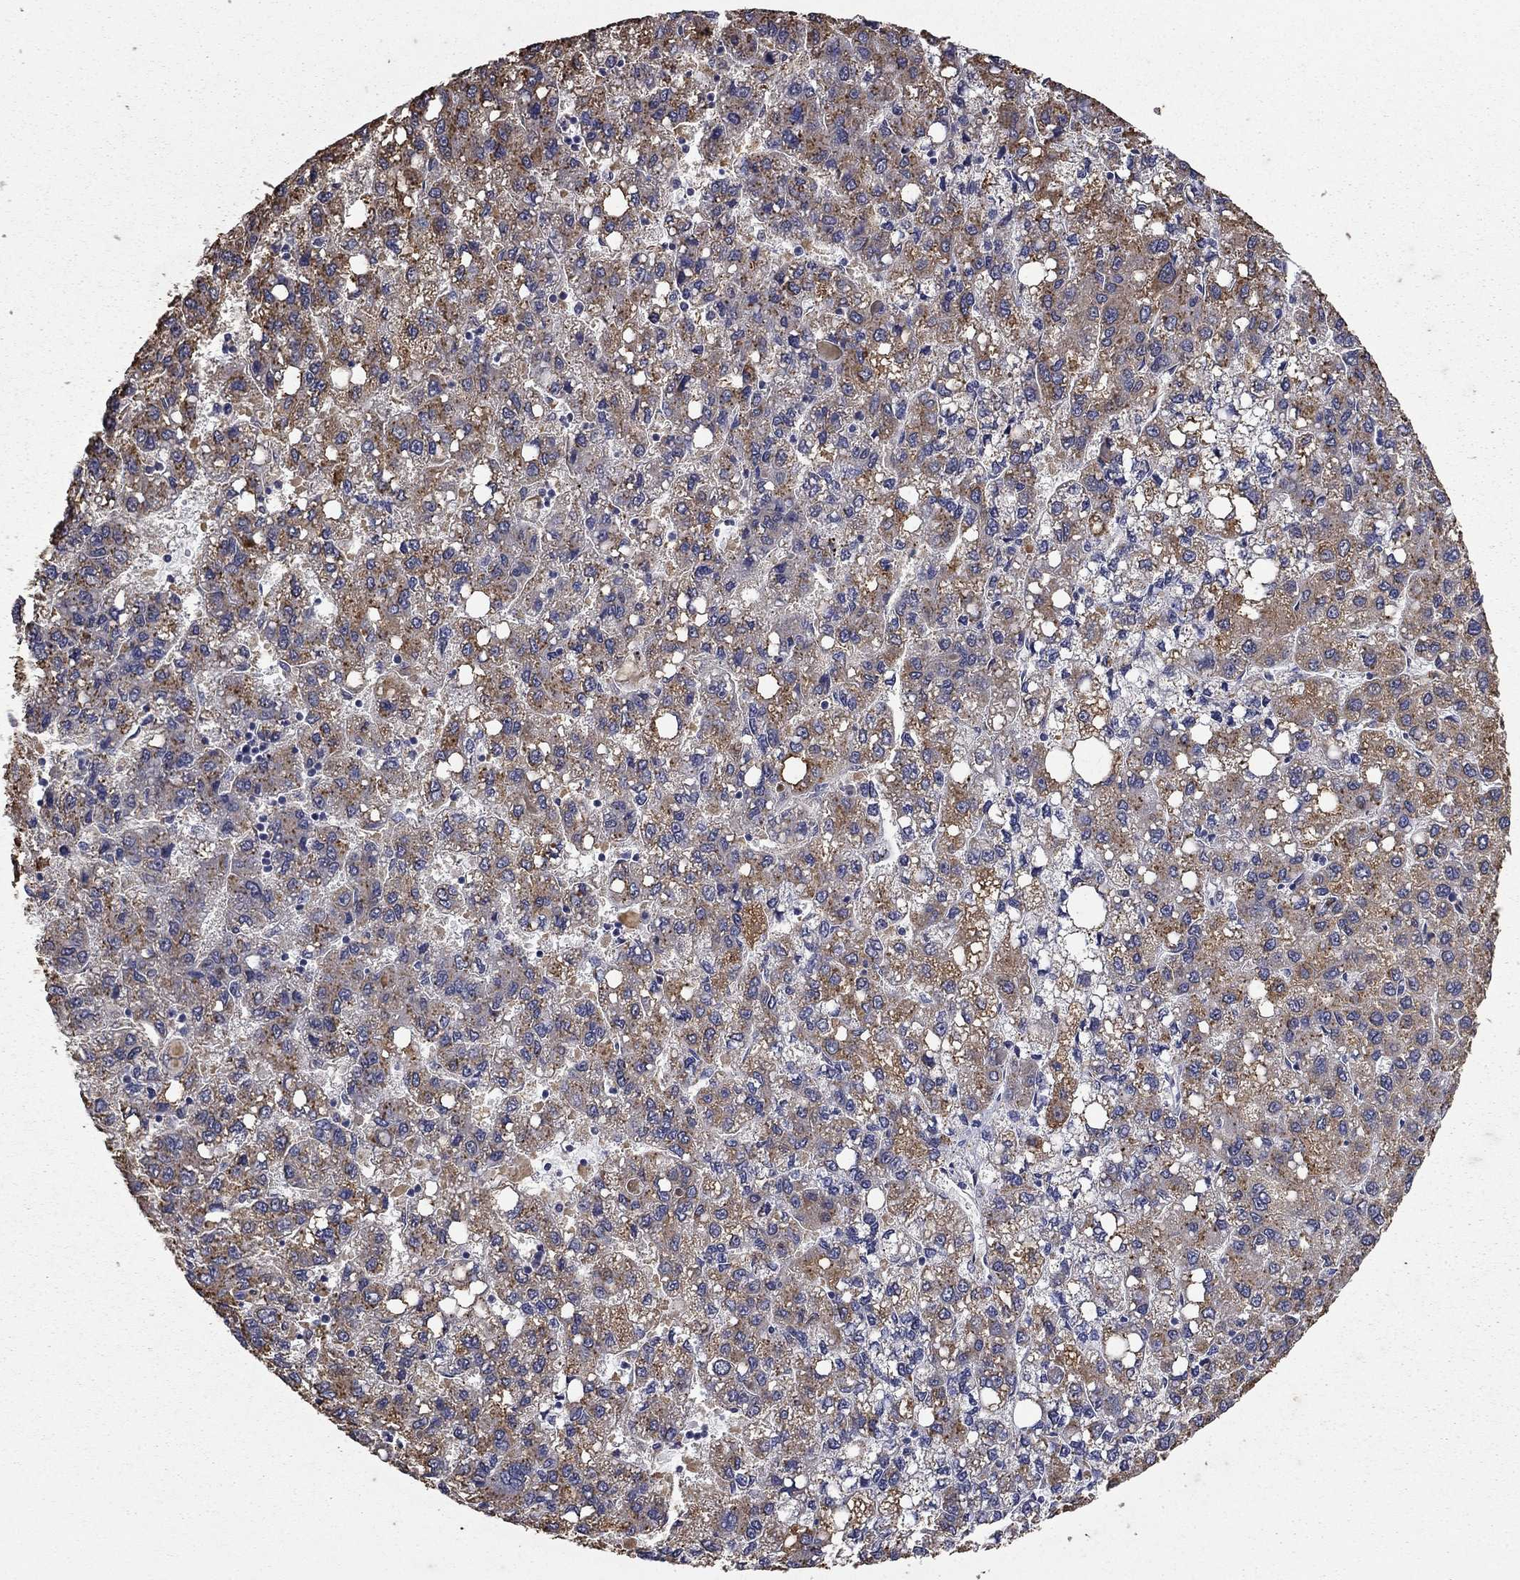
{"staining": {"intensity": "weak", "quantity": ">75%", "location": "cytoplasmic/membranous"}, "tissue": "liver cancer", "cell_type": "Tumor cells", "image_type": "cancer", "snomed": [{"axis": "morphology", "description": "Carcinoma, Hepatocellular, NOS"}, {"axis": "topography", "description": "Liver"}], "caption": "DAB immunohistochemical staining of human hepatocellular carcinoma (liver) shows weak cytoplasmic/membranous protein expression in approximately >75% of tumor cells.", "gene": "MFAP3L", "patient": {"sex": "female", "age": 82}}